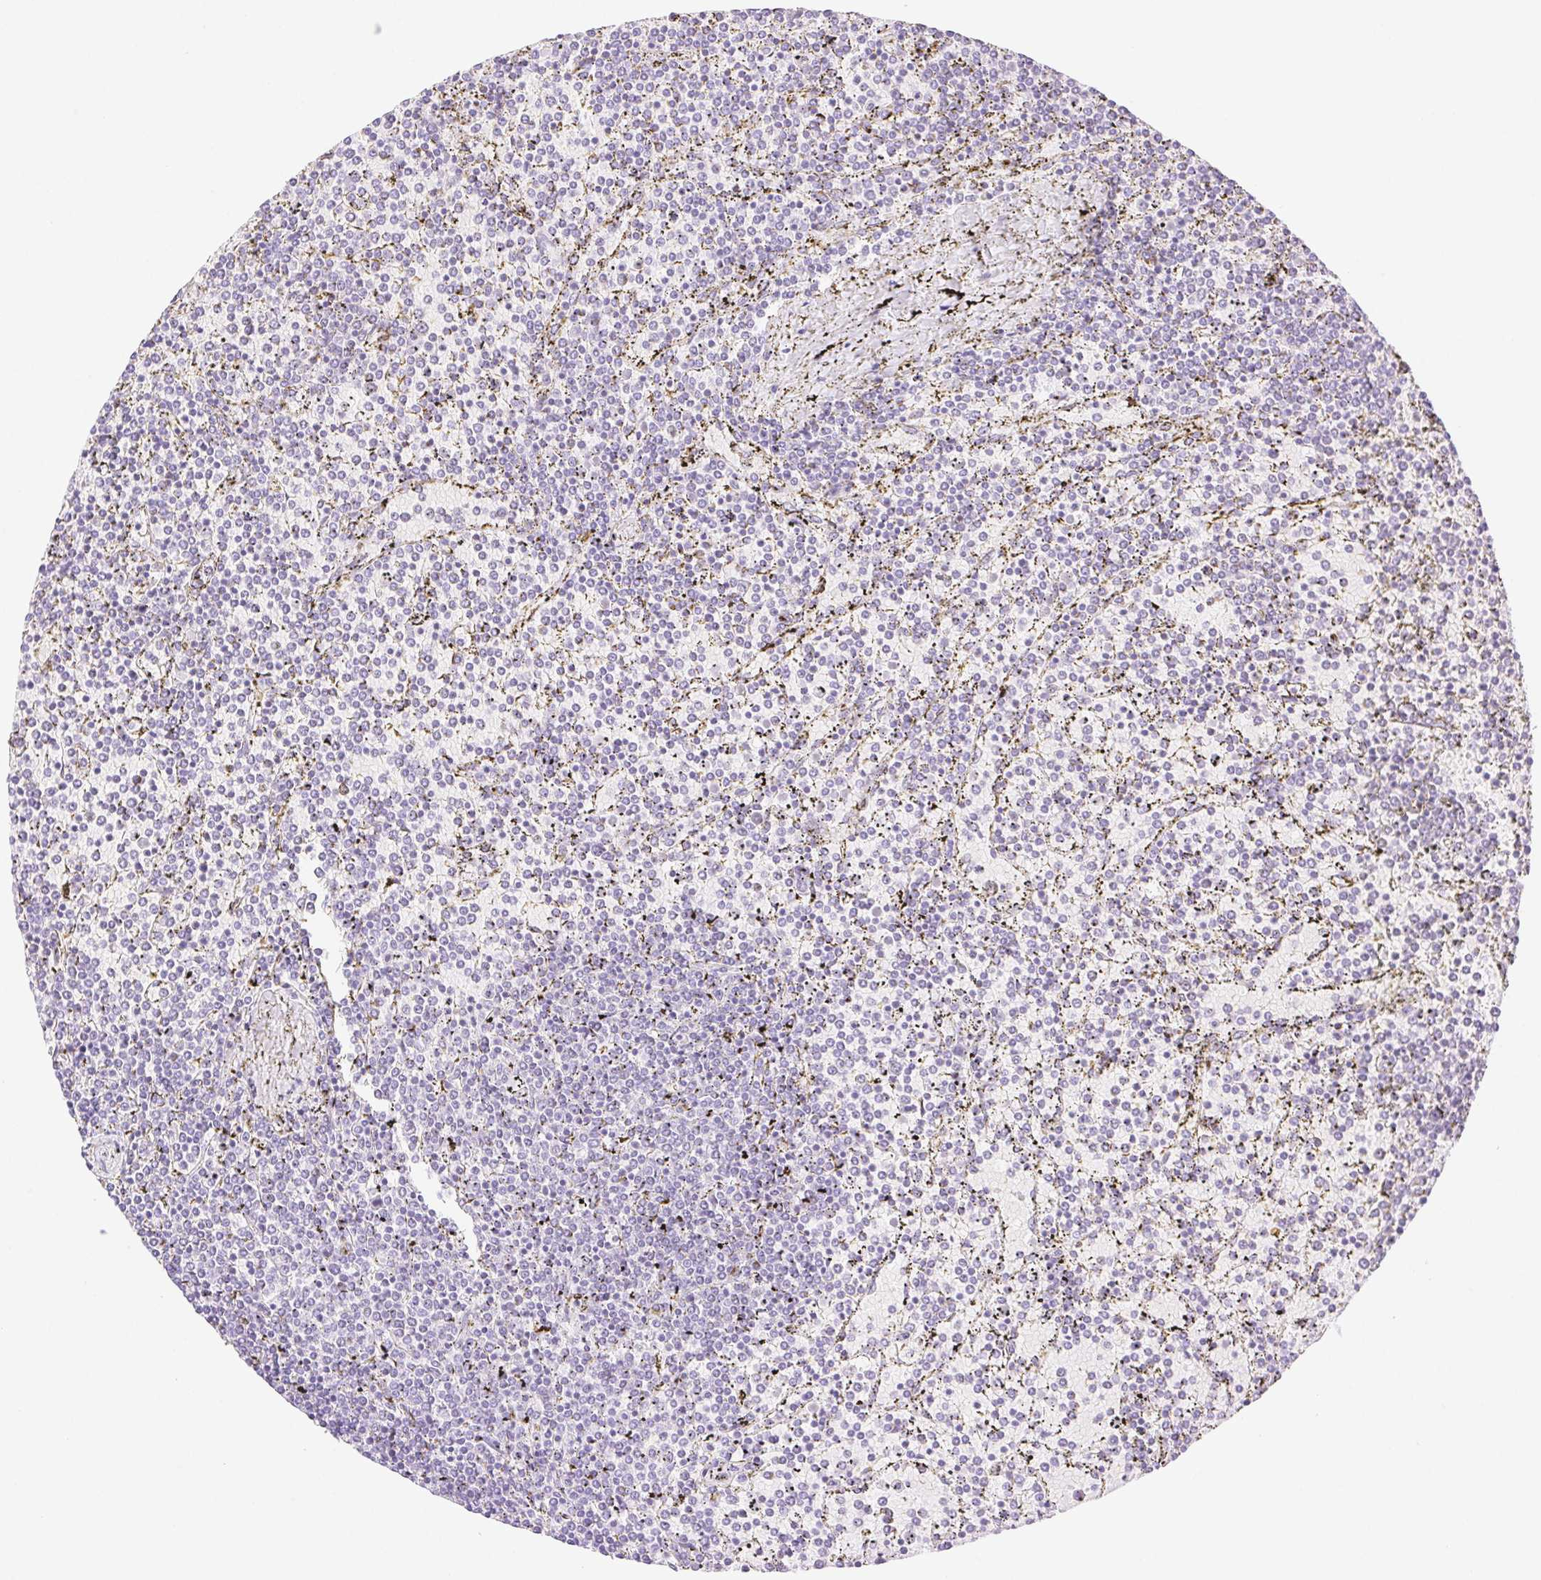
{"staining": {"intensity": "negative", "quantity": "none", "location": "none"}, "tissue": "lymphoma", "cell_type": "Tumor cells", "image_type": "cancer", "snomed": [{"axis": "morphology", "description": "Malignant lymphoma, non-Hodgkin's type, Low grade"}, {"axis": "topography", "description": "Spleen"}], "caption": "An image of low-grade malignant lymphoma, non-Hodgkin's type stained for a protein reveals no brown staining in tumor cells.", "gene": "SPACA4", "patient": {"sex": "female", "age": 77}}